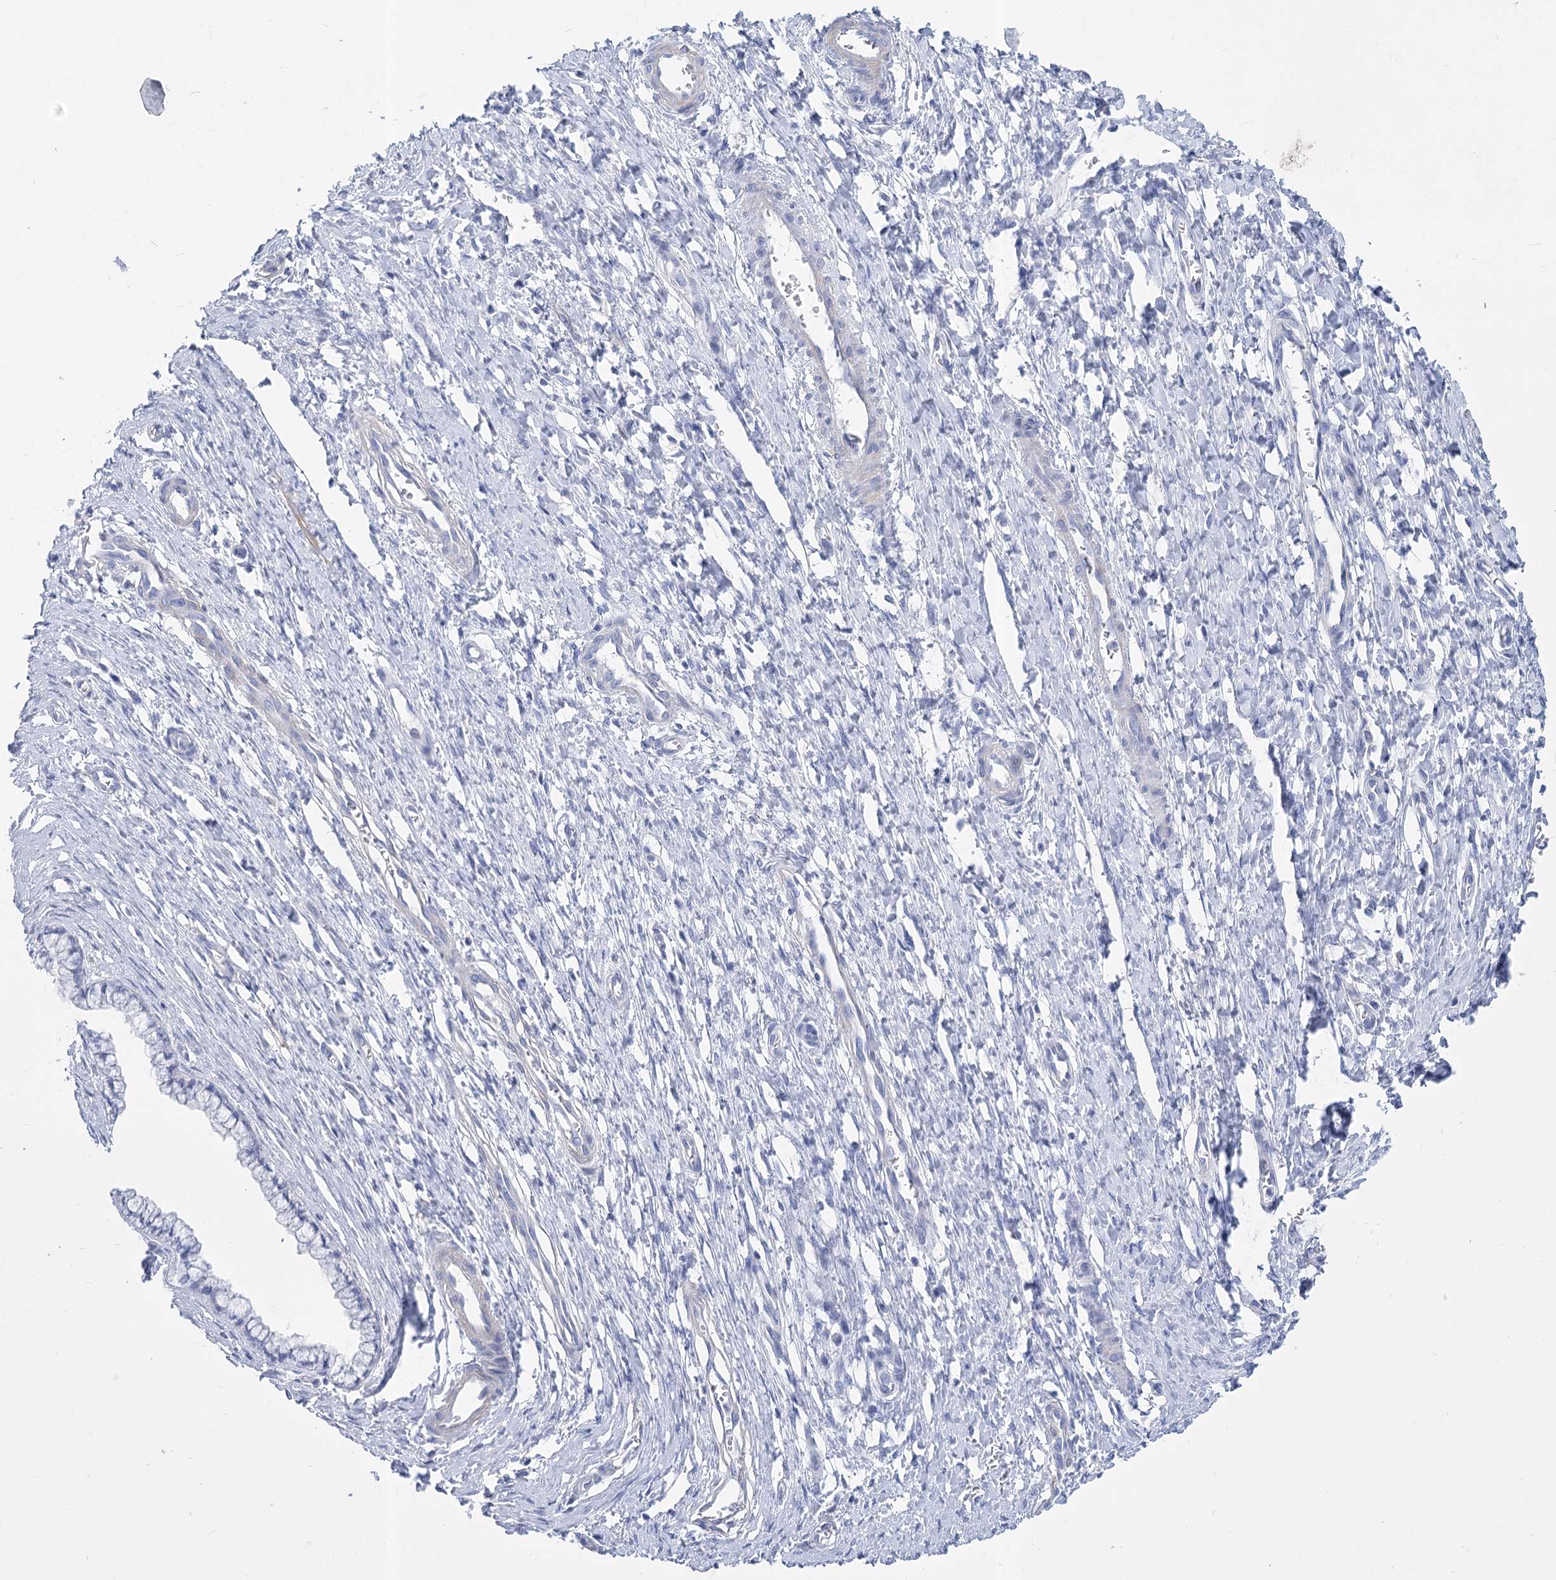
{"staining": {"intensity": "negative", "quantity": "none", "location": "none"}, "tissue": "cervix", "cell_type": "Glandular cells", "image_type": "normal", "snomed": [{"axis": "morphology", "description": "Normal tissue, NOS"}, {"axis": "topography", "description": "Cervix"}], "caption": "Glandular cells show no significant expression in normal cervix. Brightfield microscopy of immunohistochemistry (IHC) stained with DAB (brown) and hematoxylin (blue), captured at high magnification.", "gene": "PCDHA1", "patient": {"sex": "female", "age": 55}}